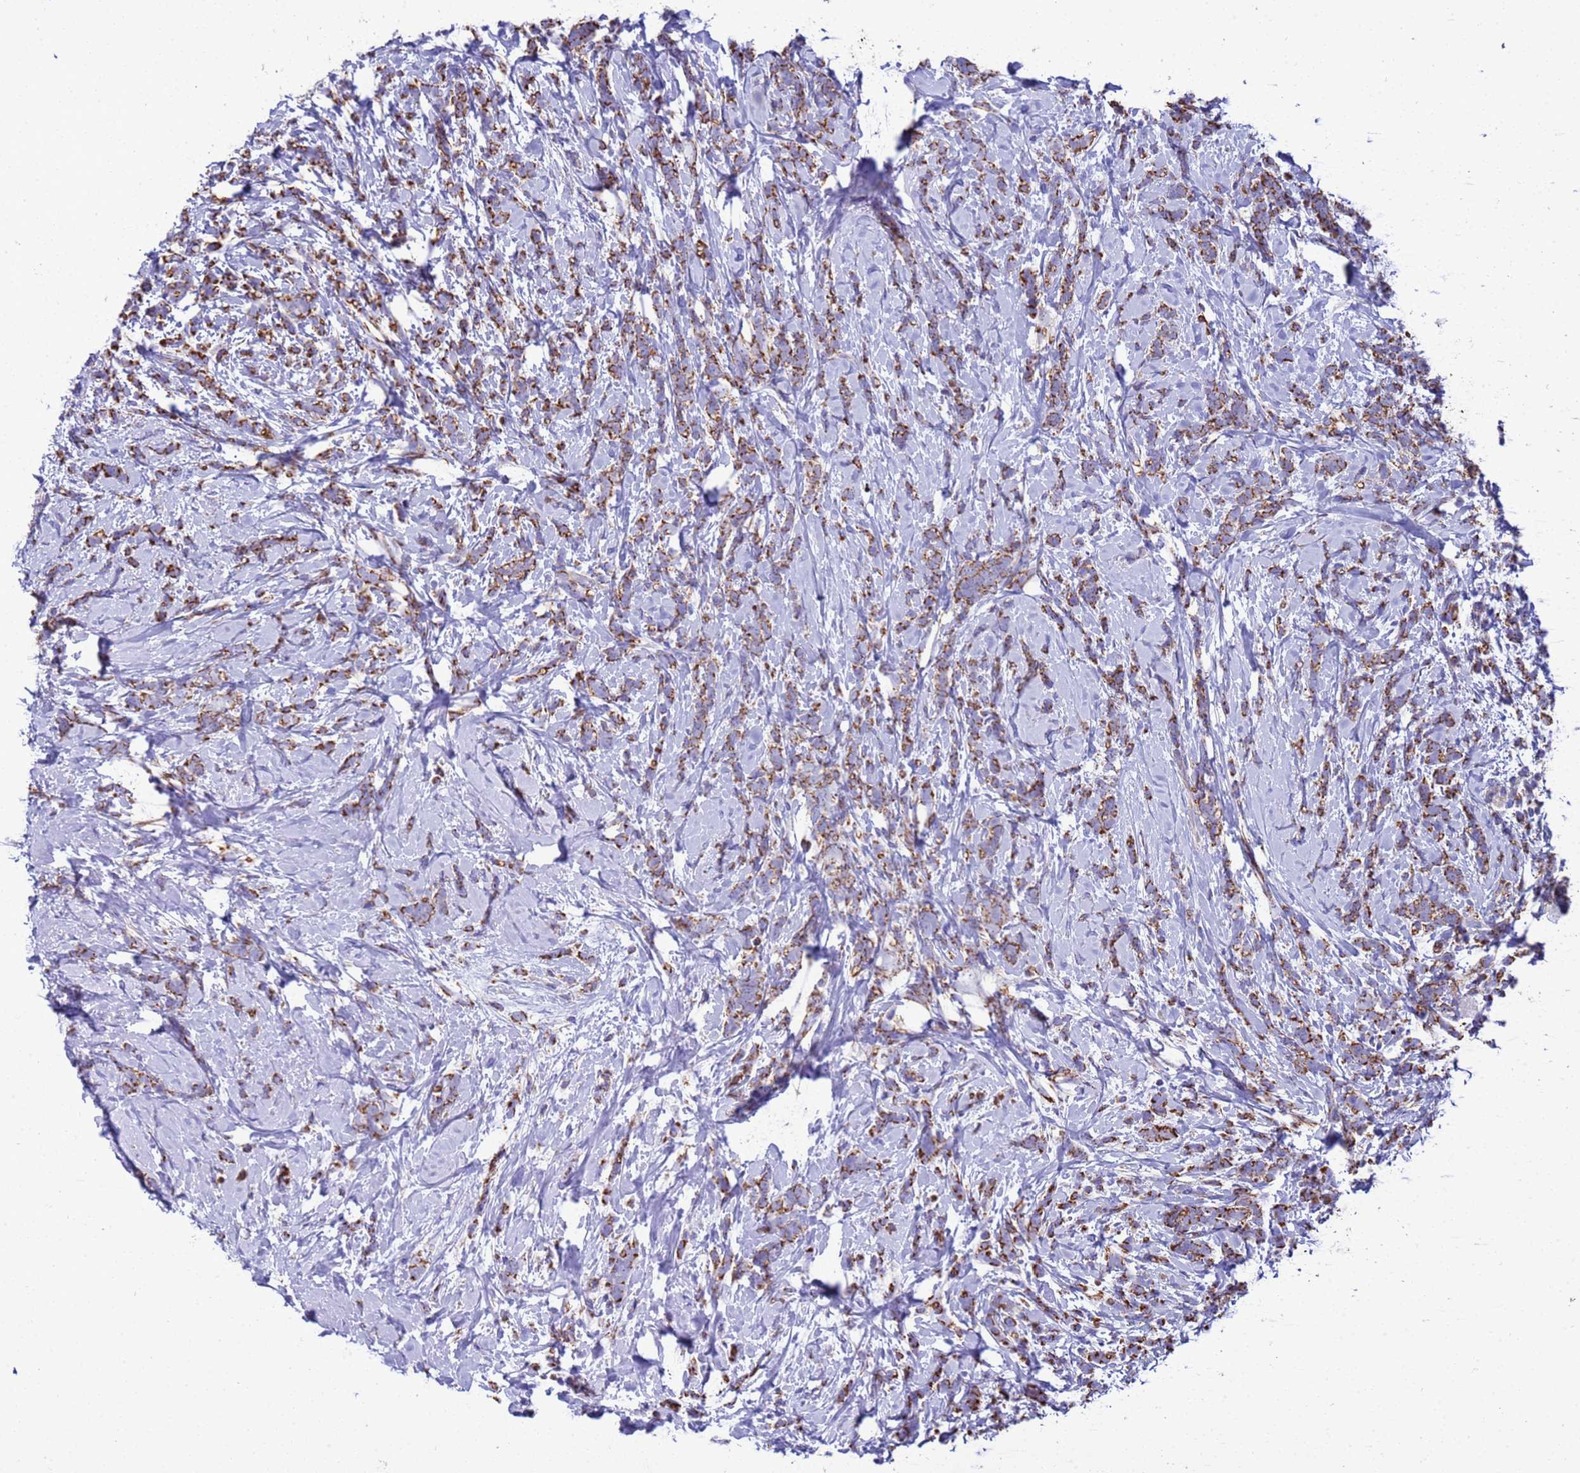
{"staining": {"intensity": "strong", "quantity": ">75%", "location": "cytoplasmic/membranous"}, "tissue": "breast cancer", "cell_type": "Tumor cells", "image_type": "cancer", "snomed": [{"axis": "morphology", "description": "Lobular carcinoma"}, {"axis": "topography", "description": "Breast"}], "caption": "Immunohistochemical staining of human breast lobular carcinoma reveals high levels of strong cytoplasmic/membranous protein positivity in about >75% of tumor cells. (Stains: DAB (3,3'-diaminobenzidine) in brown, nuclei in blue, Microscopy: brightfield microscopy at high magnification).", "gene": "RNF165", "patient": {"sex": "female", "age": 58}}